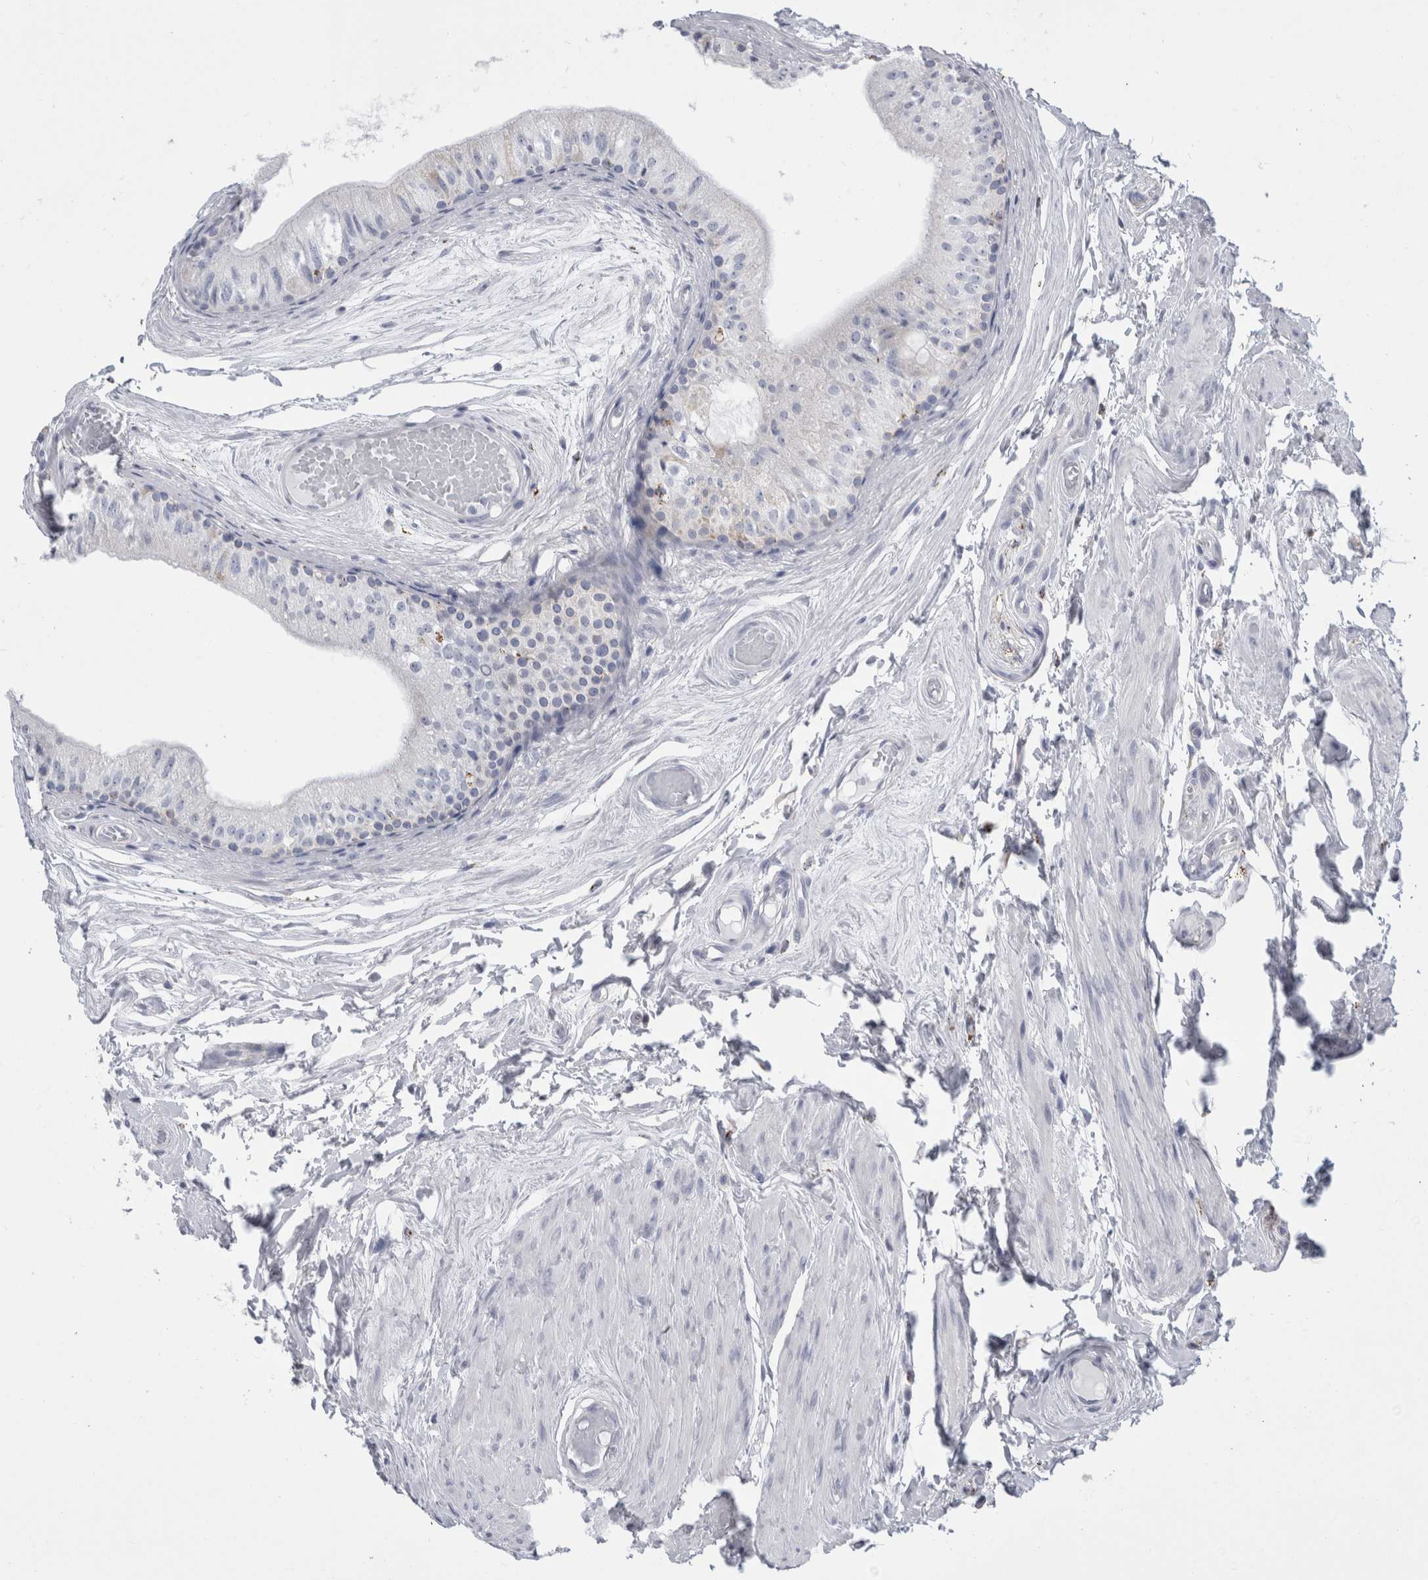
{"staining": {"intensity": "negative", "quantity": "none", "location": "none"}, "tissue": "epididymis", "cell_type": "Glandular cells", "image_type": "normal", "snomed": [{"axis": "morphology", "description": "Normal tissue, NOS"}, {"axis": "topography", "description": "Epididymis"}], "caption": "Immunohistochemistry micrograph of unremarkable epididymis: epididymis stained with DAB (3,3'-diaminobenzidine) exhibits no significant protein expression in glandular cells. (Brightfield microscopy of DAB IHC at high magnification).", "gene": "GATM", "patient": {"sex": "male", "age": 79}}